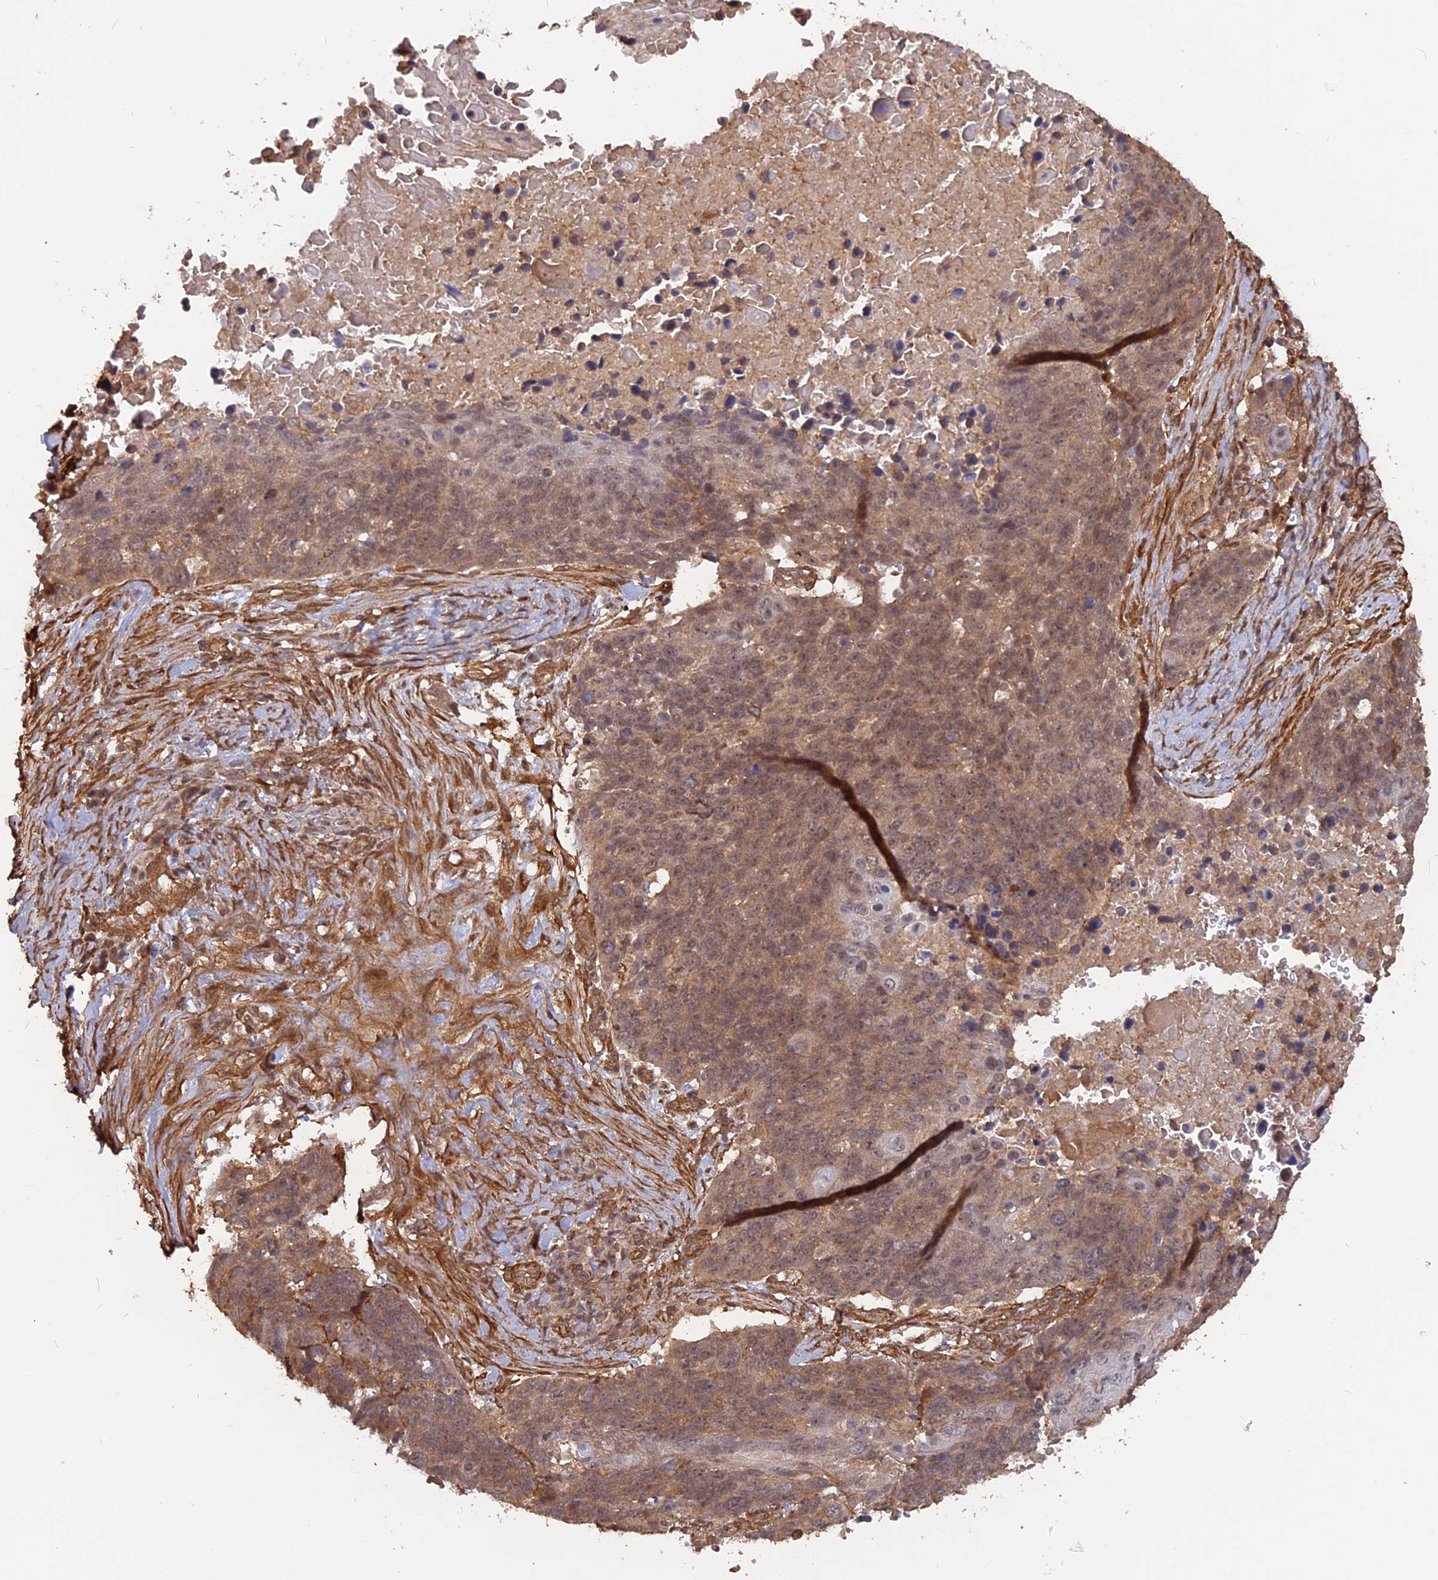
{"staining": {"intensity": "weak", "quantity": ">75%", "location": "cytoplasmic/membranous"}, "tissue": "lung cancer", "cell_type": "Tumor cells", "image_type": "cancer", "snomed": [{"axis": "morphology", "description": "Normal tissue, NOS"}, {"axis": "morphology", "description": "Squamous cell carcinoma, NOS"}, {"axis": "topography", "description": "Lymph node"}, {"axis": "topography", "description": "Lung"}], "caption": "Immunohistochemical staining of lung cancer (squamous cell carcinoma) demonstrates low levels of weak cytoplasmic/membranous staining in approximately >75% of tumor cells. Nuclei are stained in blue.", "gene": "CCDC174", "patient": {"sex": "male", "age": 66}}